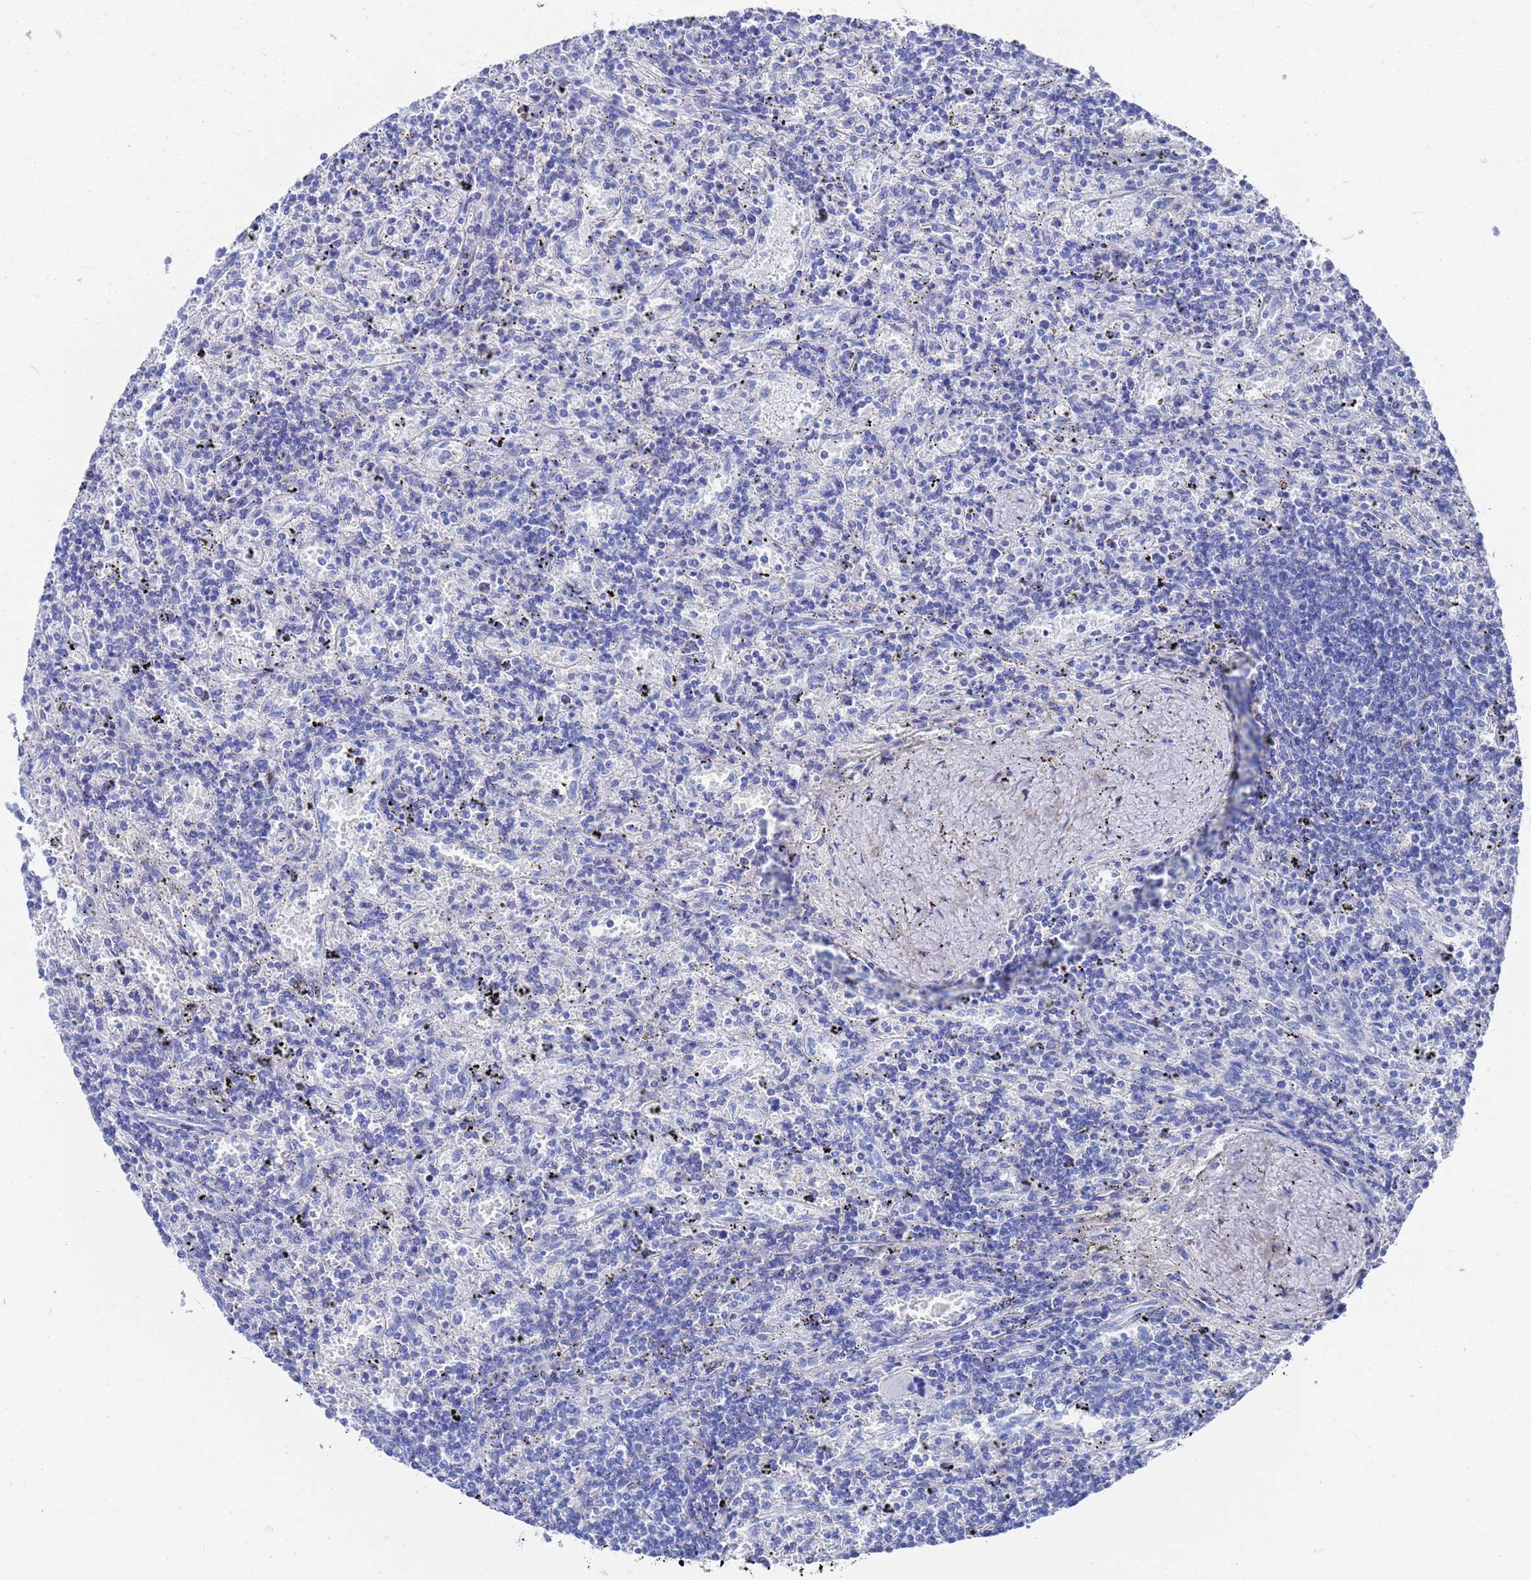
{"staining": {"intensity": "negative", "quantity": "none", "location": "none"}, "tissue": "lymphoma", "cell_type": "Tumor cells", "image_type": "cancer", "snomed": [{"axis": "morphology", "description": "Malignant lymphoma, non-Hodgkin's type, Low grade"}, {"axis": "topography", "description": "Spleen"}], "caption": "The IHC image has no significant positivity in tumor cells of lymphoma tissue.", "gene": "GGT1", "patient": {"sex": "male", "age": 76}}